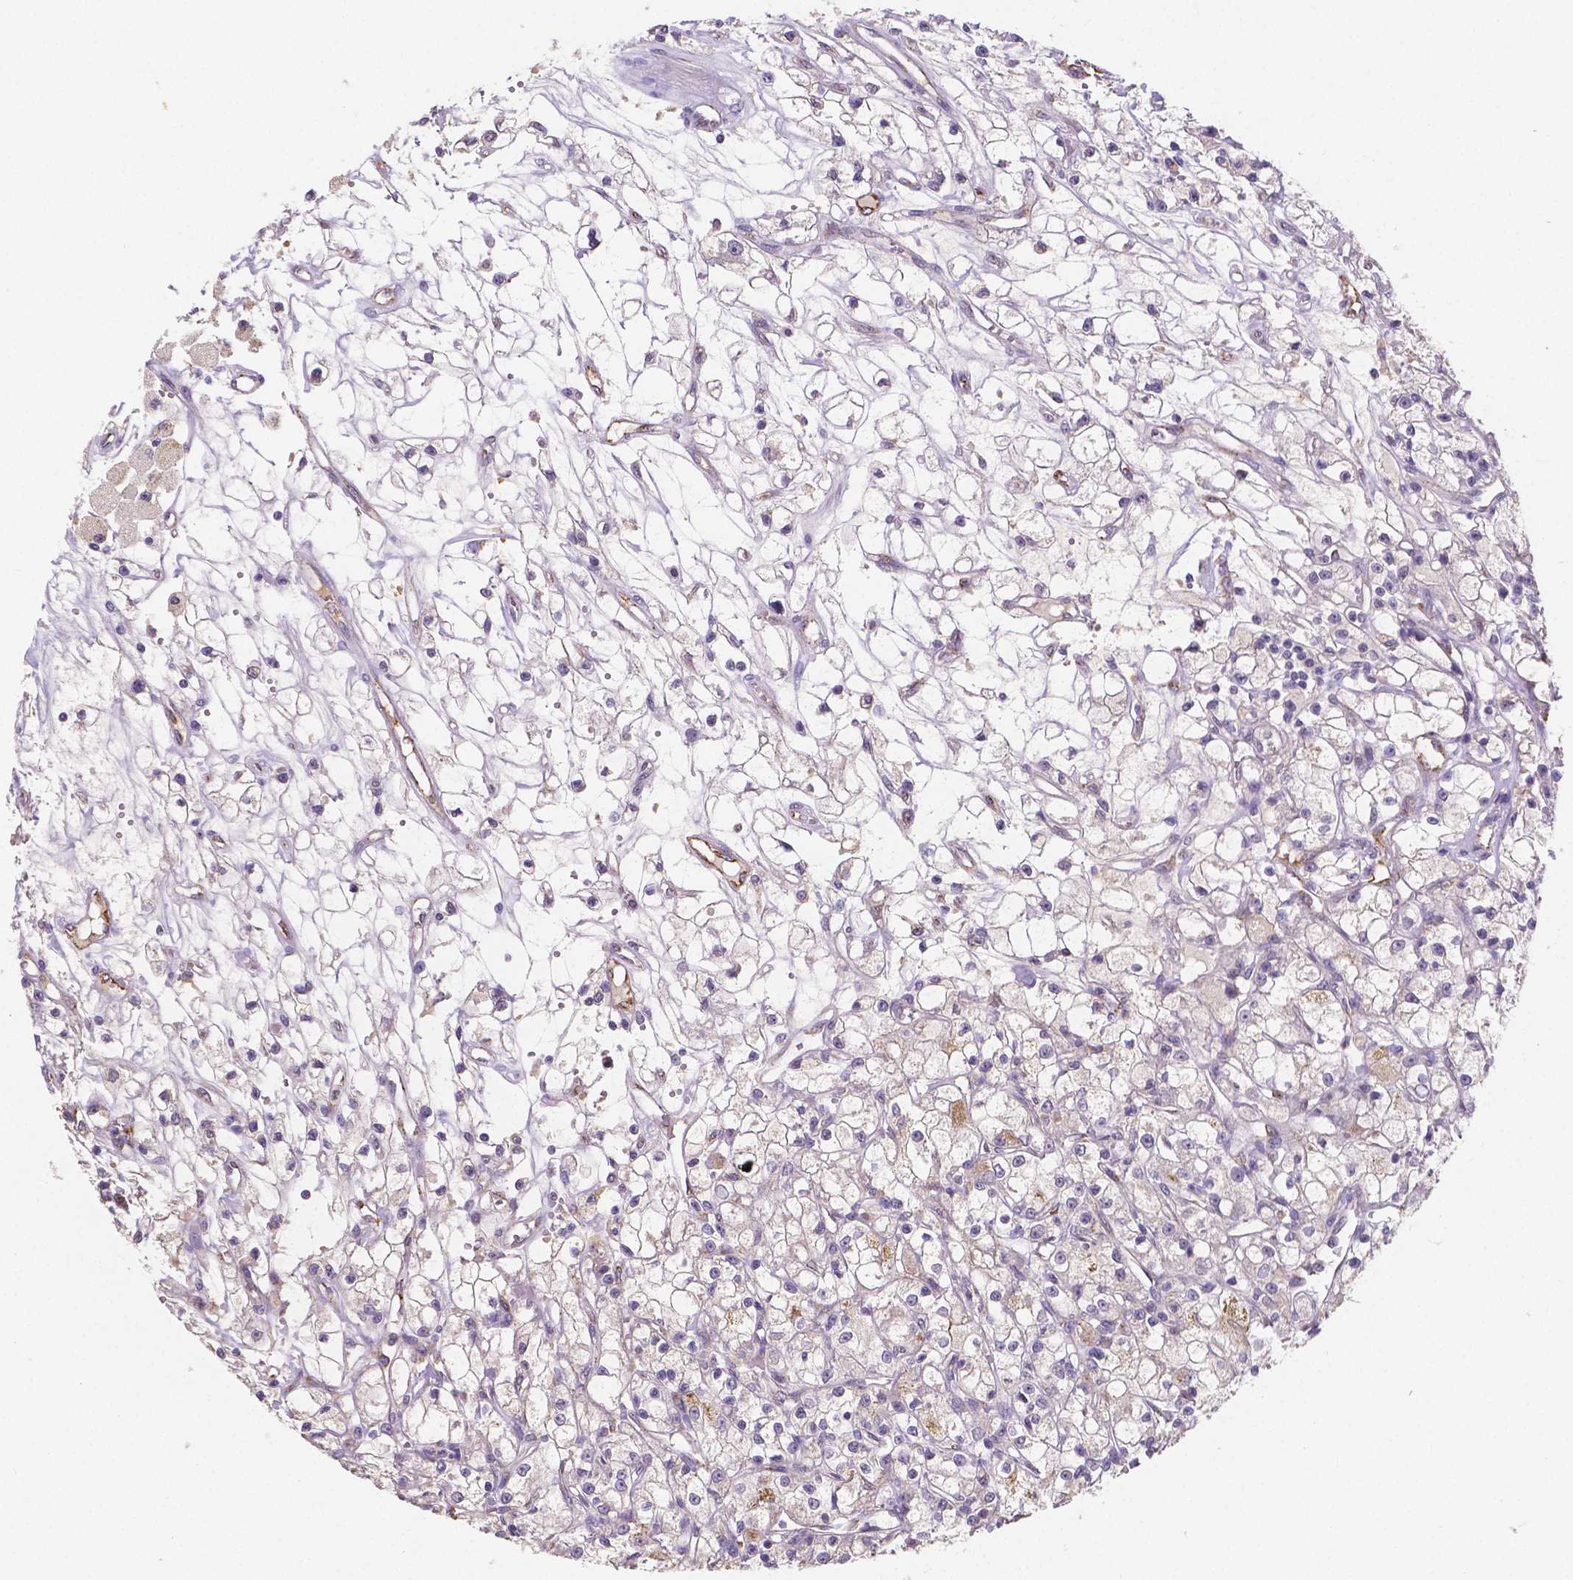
{"staining": {"intensity": "negative", "quantity": "none", "location": "none"}, "tissue": "renal cancer", "cell_type": "Tumor cells", "image_type": "cancer", "snomed": [{"axis": "morphology", "description": "Adenocarcinoma, NOS"}, {"axis": "topography", "description": "Kidney"}], "caption": "There is no significant staining in tumor cells of renal adenocarcinoma.", "gene": "ELAVL2", "patient": {"sex": "female", "age": 59}}